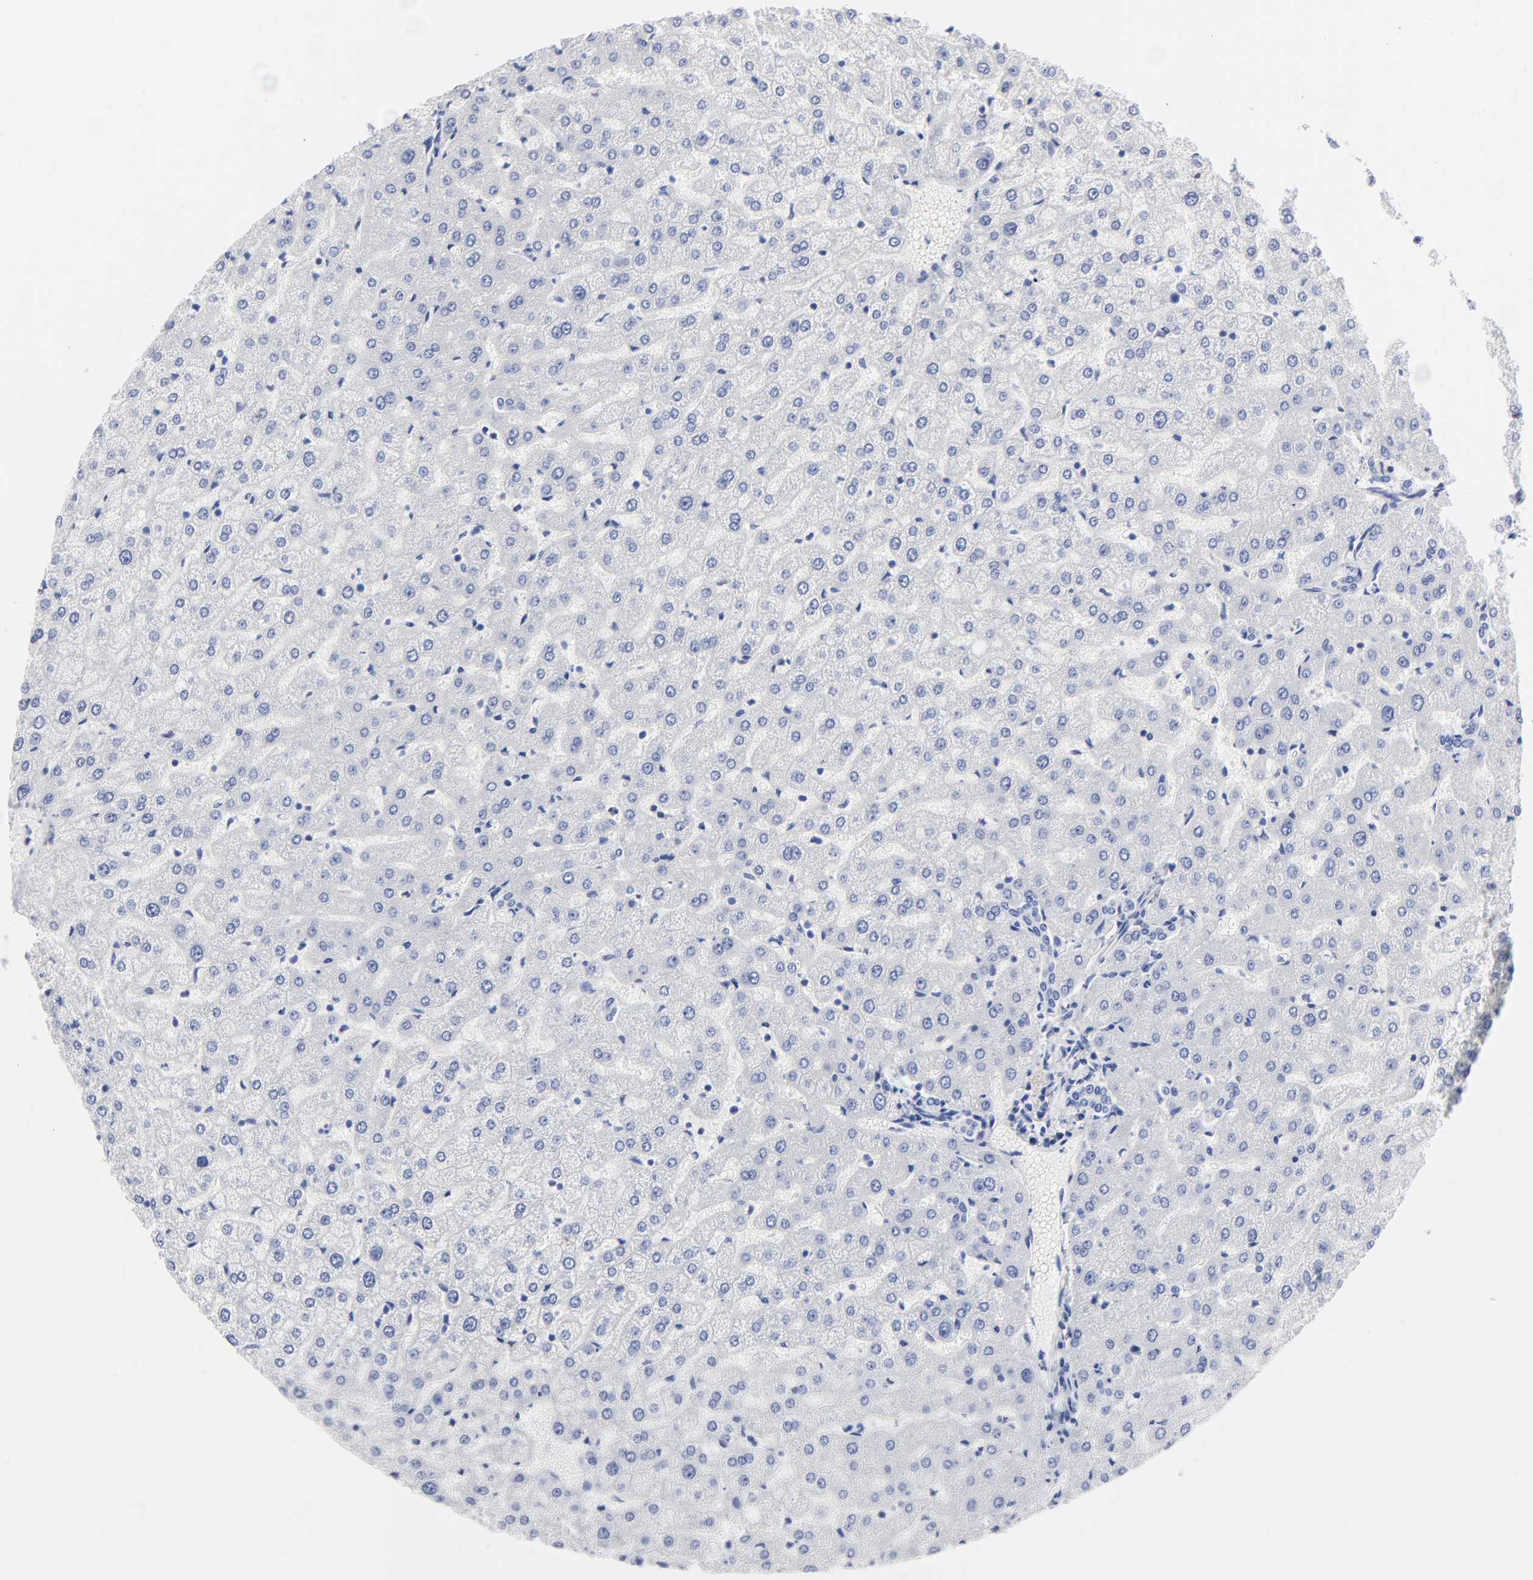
{"staining": {"intensity": "negative", "quantity": "none", "location": "none"}, "tissue": "liver", "cell_type": "Cholangiocytes", "image_type": "normal", "snomed": [{"axis": "morphology", "description": "Normal tissue, NOS"}, {"axis": "morphology", "description": "Fibrosis, NOS"}, {"axis": "topography", "description": "Liver"}], "caption": "Immunohistochemistry (IHC) histopathology image of normal liver: human liver stained with DAB shows no significant protein expression in cholangiocytes.", "gene": "STAT2", "patient": {"sex": "female", "age": 29}}